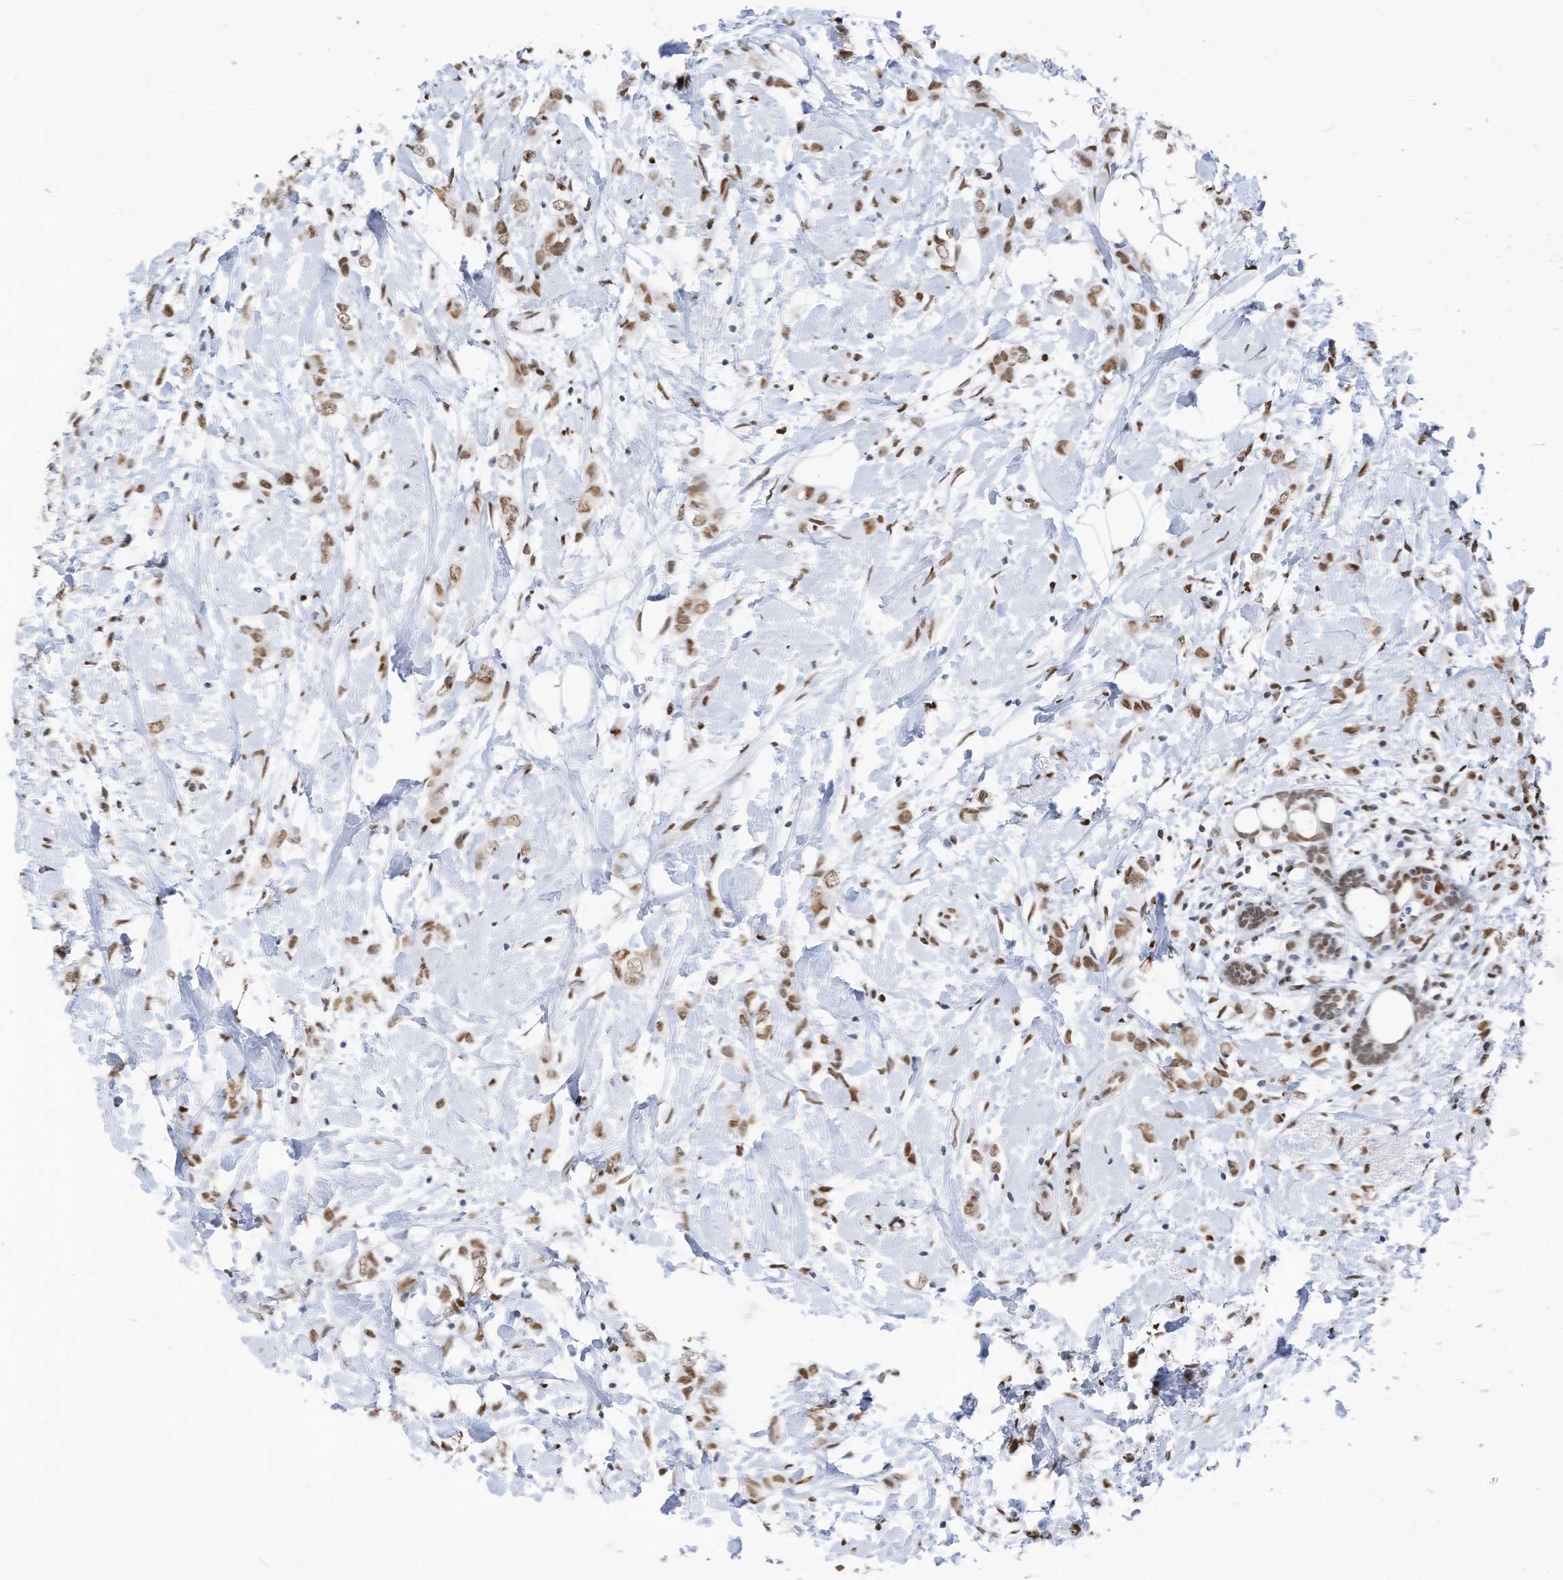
{"staining": {"intensity": "moderate", "quantity": ">75%", "location": "nuclear"}, "tissue": "breast cancer", "cell_type": "Tumor cells", "image_type": "cancer", "snomed": [{"axis": "morphology", "description": "Normal tissue, NOS"}, {"axis": "morphology", "description": "Lobular carcinoma"}, {"axis": "topography", "description": "Breast"}], "caption": "An image of lobular carcinoma (breast) stained for a protein reveals moderate nuclear brown staining in tumor cells.", "gene": "KHSRP", "patient": {"sex": "female", "age": 47}}